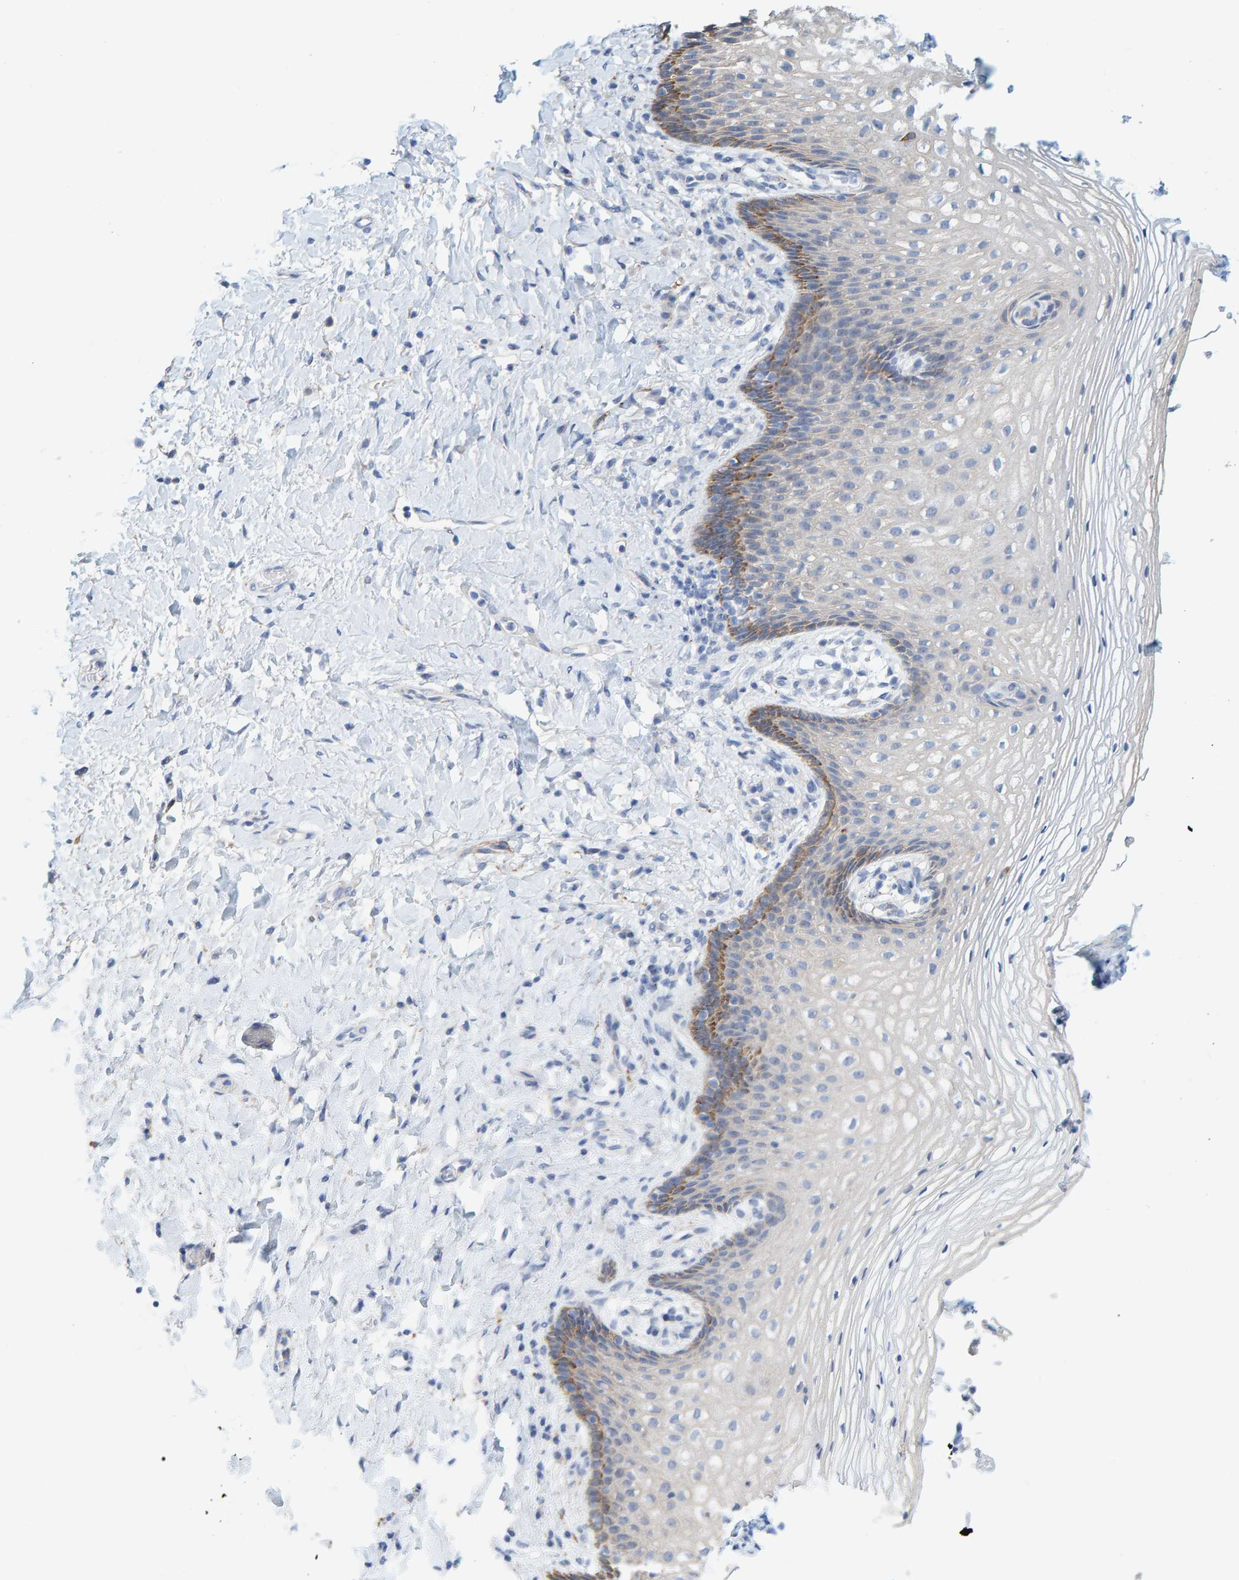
{"staining": {"intensity": "moderate", "quantity": "<25%", "location": "cytoplasmic/membranous"}, "tissue": "vagina", "cell_type": "Squamous epithelial cells", "image_type": "normal", "snomed": [{"axis": "morphology", "description": "Normal tissue, NOS"}, {"axis": "topography", "description": "Vagina"}], "caption": "Normal vagina demonstrates moderate cytoplasmic/membranous positivity in approximately <25% of squamous epithelial cells, visualized by immunohistochemistry. Immunohistochemistry stains the protein in brown and the nuclei are stained blue.", "gene": "MAP1B", "patient": {"sex": "female", "age": 60}}